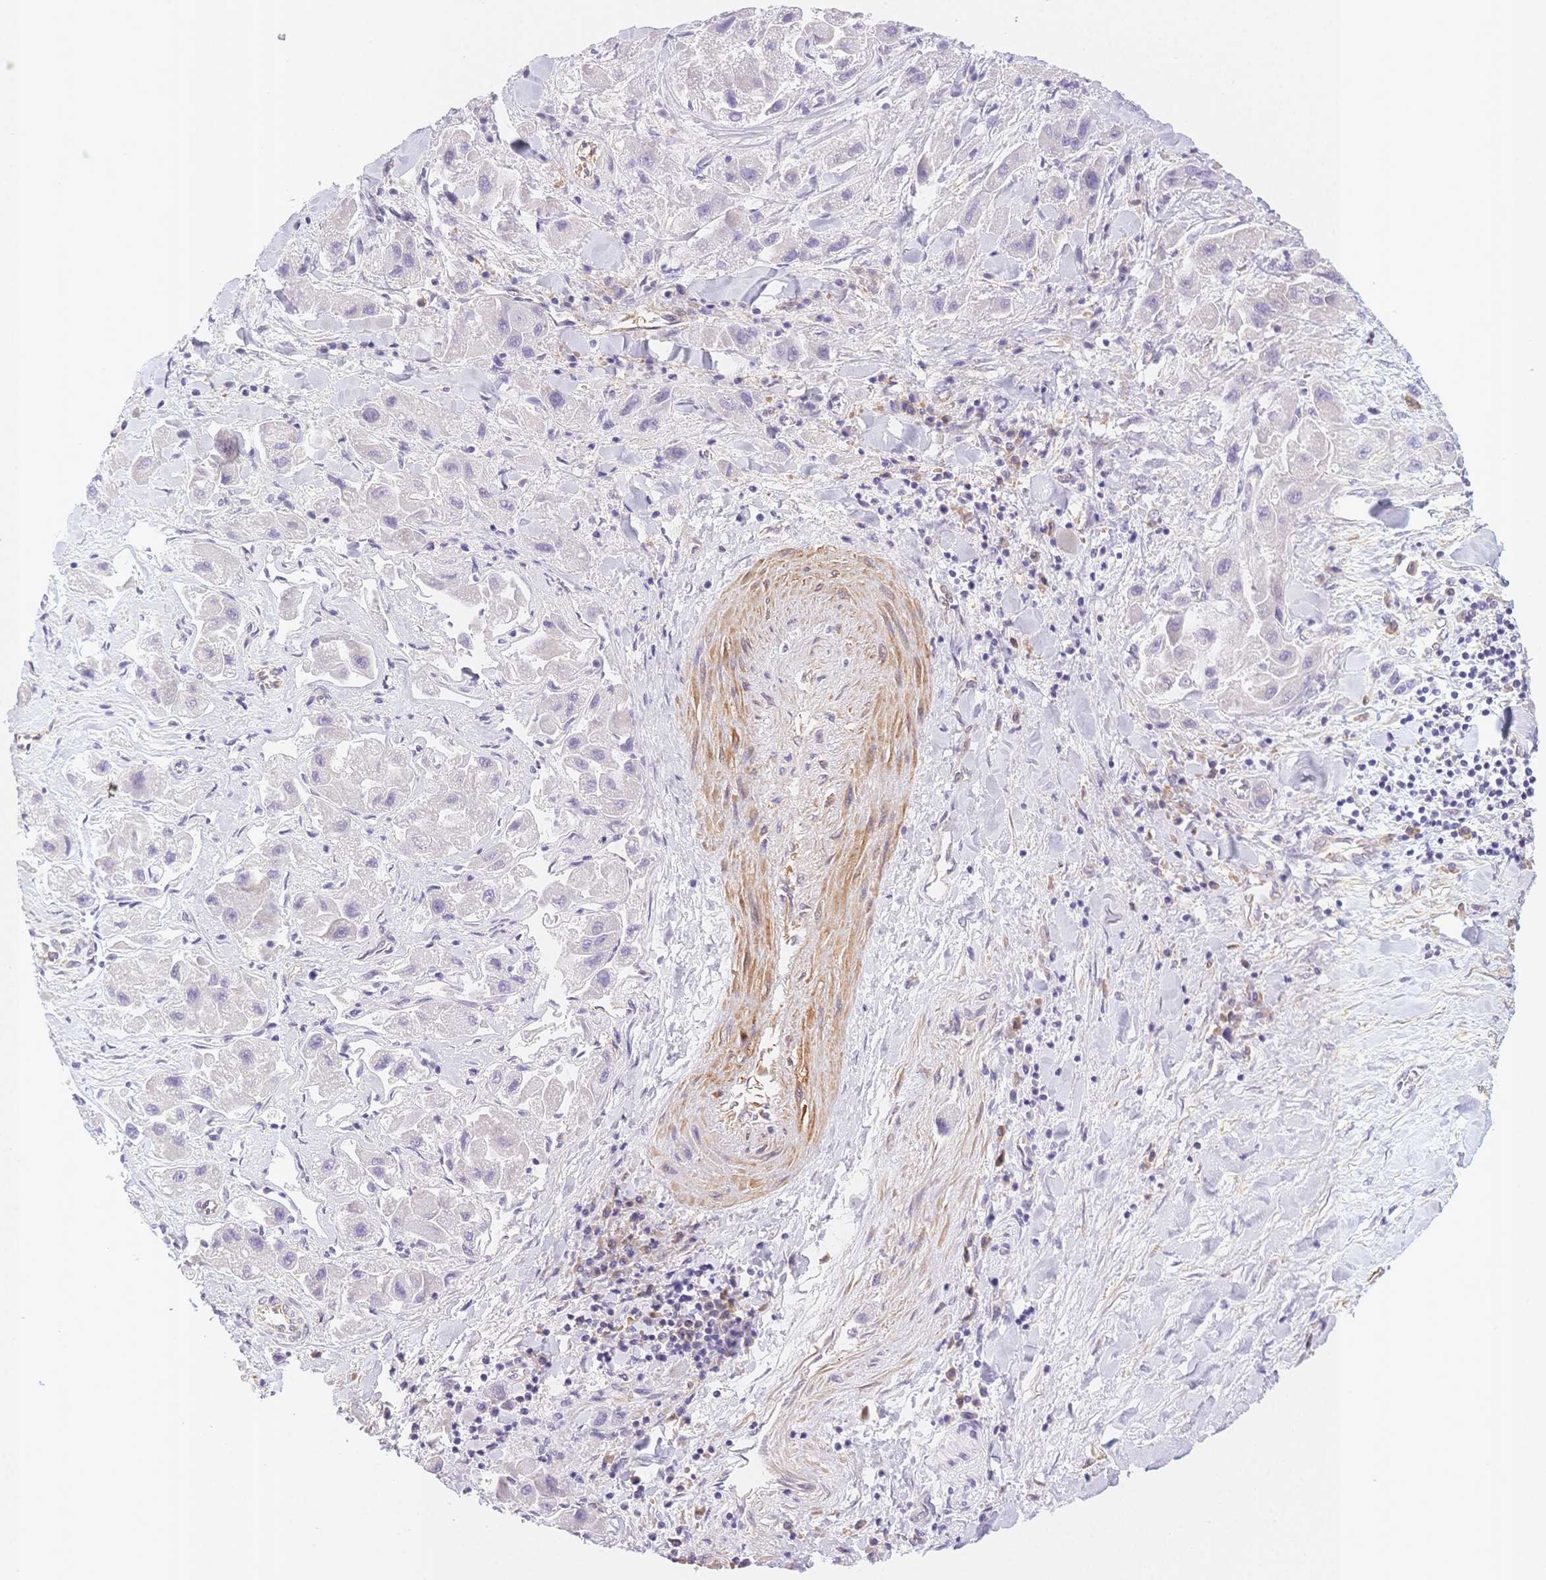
{"staining": {"intensity": "negative", "quantity": "none", "location": "none"}, "tissue": "liver cancer", "cell_type": "Tumor cells", "image_type": "cancer", "snomed": [{"axis": "morphology", "description": "Carcinoma, Hepatocellular, NOS"}, {"axis": "topography", "description": "Liver"}], "caption": "Immunohistochemical staining of hepatocellular carcinoma (liver) displays no significant expression in tumor cells. Brightfield microscopy of IHC stained with DAB (3,3'-diaminobenzidine) (brown) and hematoxylin (blue), captured at high magnification.", "gene": "CSN1S1", "patient": {"sex": "male", "age": 24}}